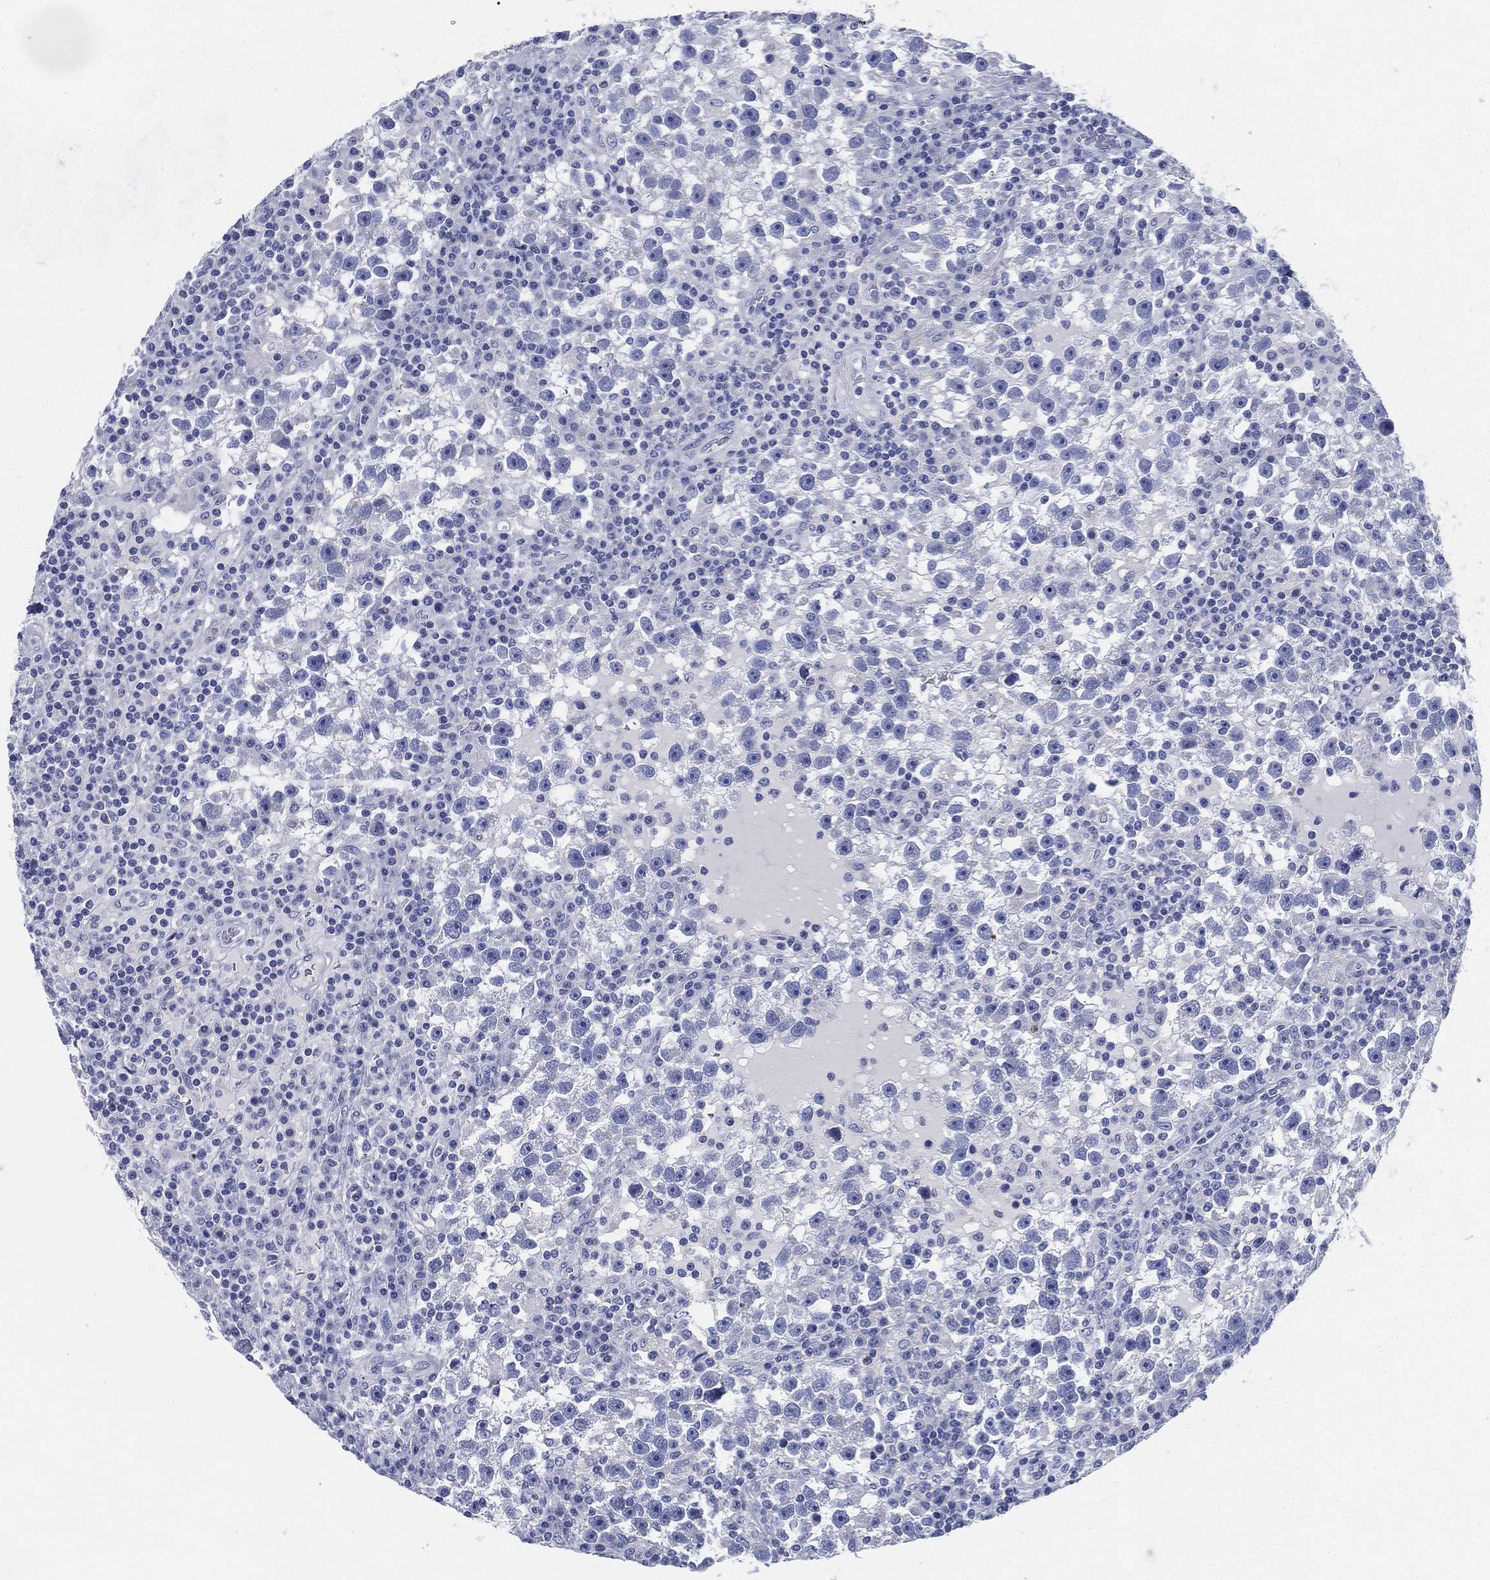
{"staining": {"intensity": "negative", "quantity": "none", "location": "none"}, "tissue": "testis cancer", "cell_type": "Tumor cells", "image_type": "cancer", "snomed": [{"axis": "morphology", "description": "Seminoma, NOS"}, {"axis": "topography", "description": "Testis"}], "caption": "DAB (3,3'-diaminobenzidine) immunohistochemical staining of human testis cancer shows no significant expression in tumor cells.", "gene": "DEFB121", "patient": {"sex": "male", "age": 47}}